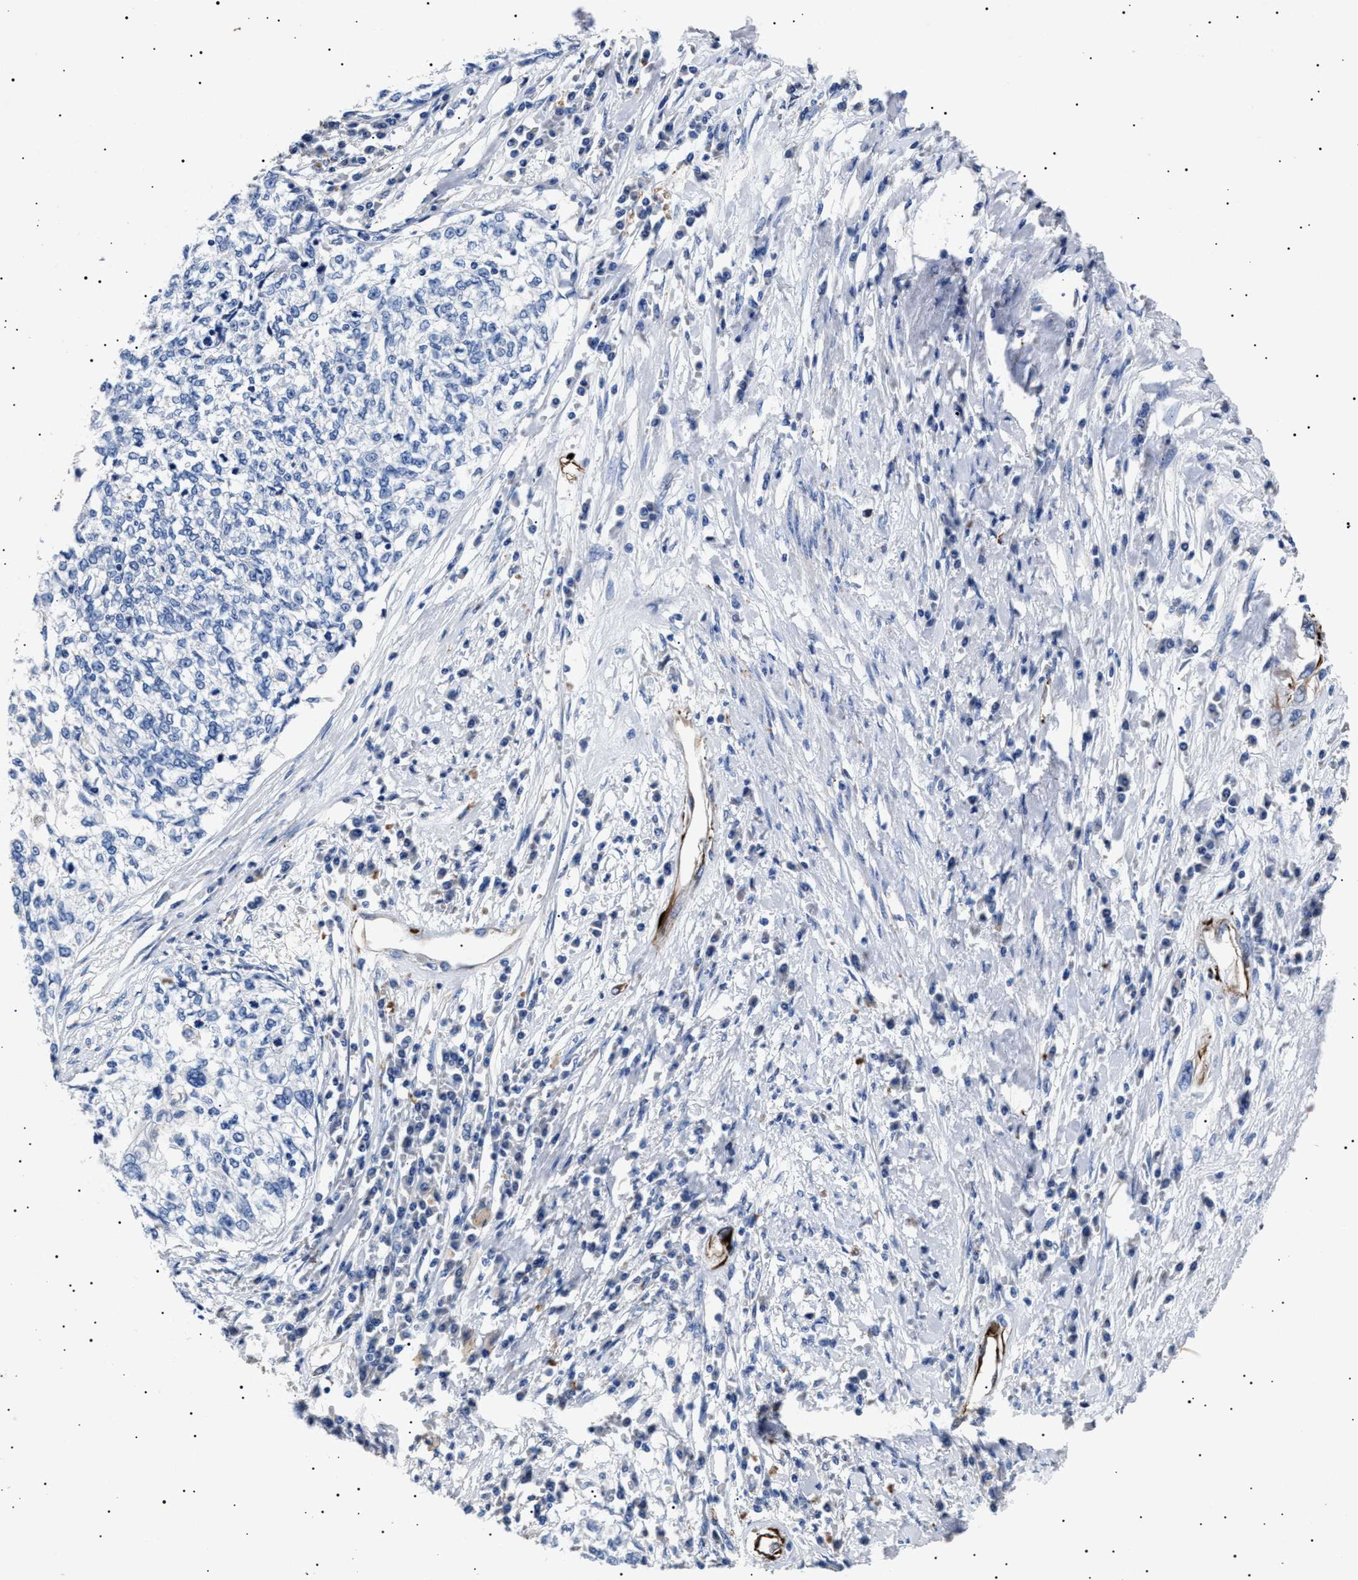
{"staining": {"intensity": "negative", "quantity": "none", "location": "none"}, "tissue": "cervical cancer", "cell_type": "Tumor cells", "image_type": "cancer", "snomed": [{"axis": "morphology", "description": "Squamous cell carcinoma, NOS"}, {"axis": "topography", "description": "Cervix"}], "caption": "A high-resolution histopathology image shows IHC staining of cervical cancer (squamous cell carcinoma), which shows no significant positivity in tumor cells. (IHC, brightfield microscopy, high magnification).", "gene": "OLFML2A", "patient": {"sex": "female", "age": 57}}